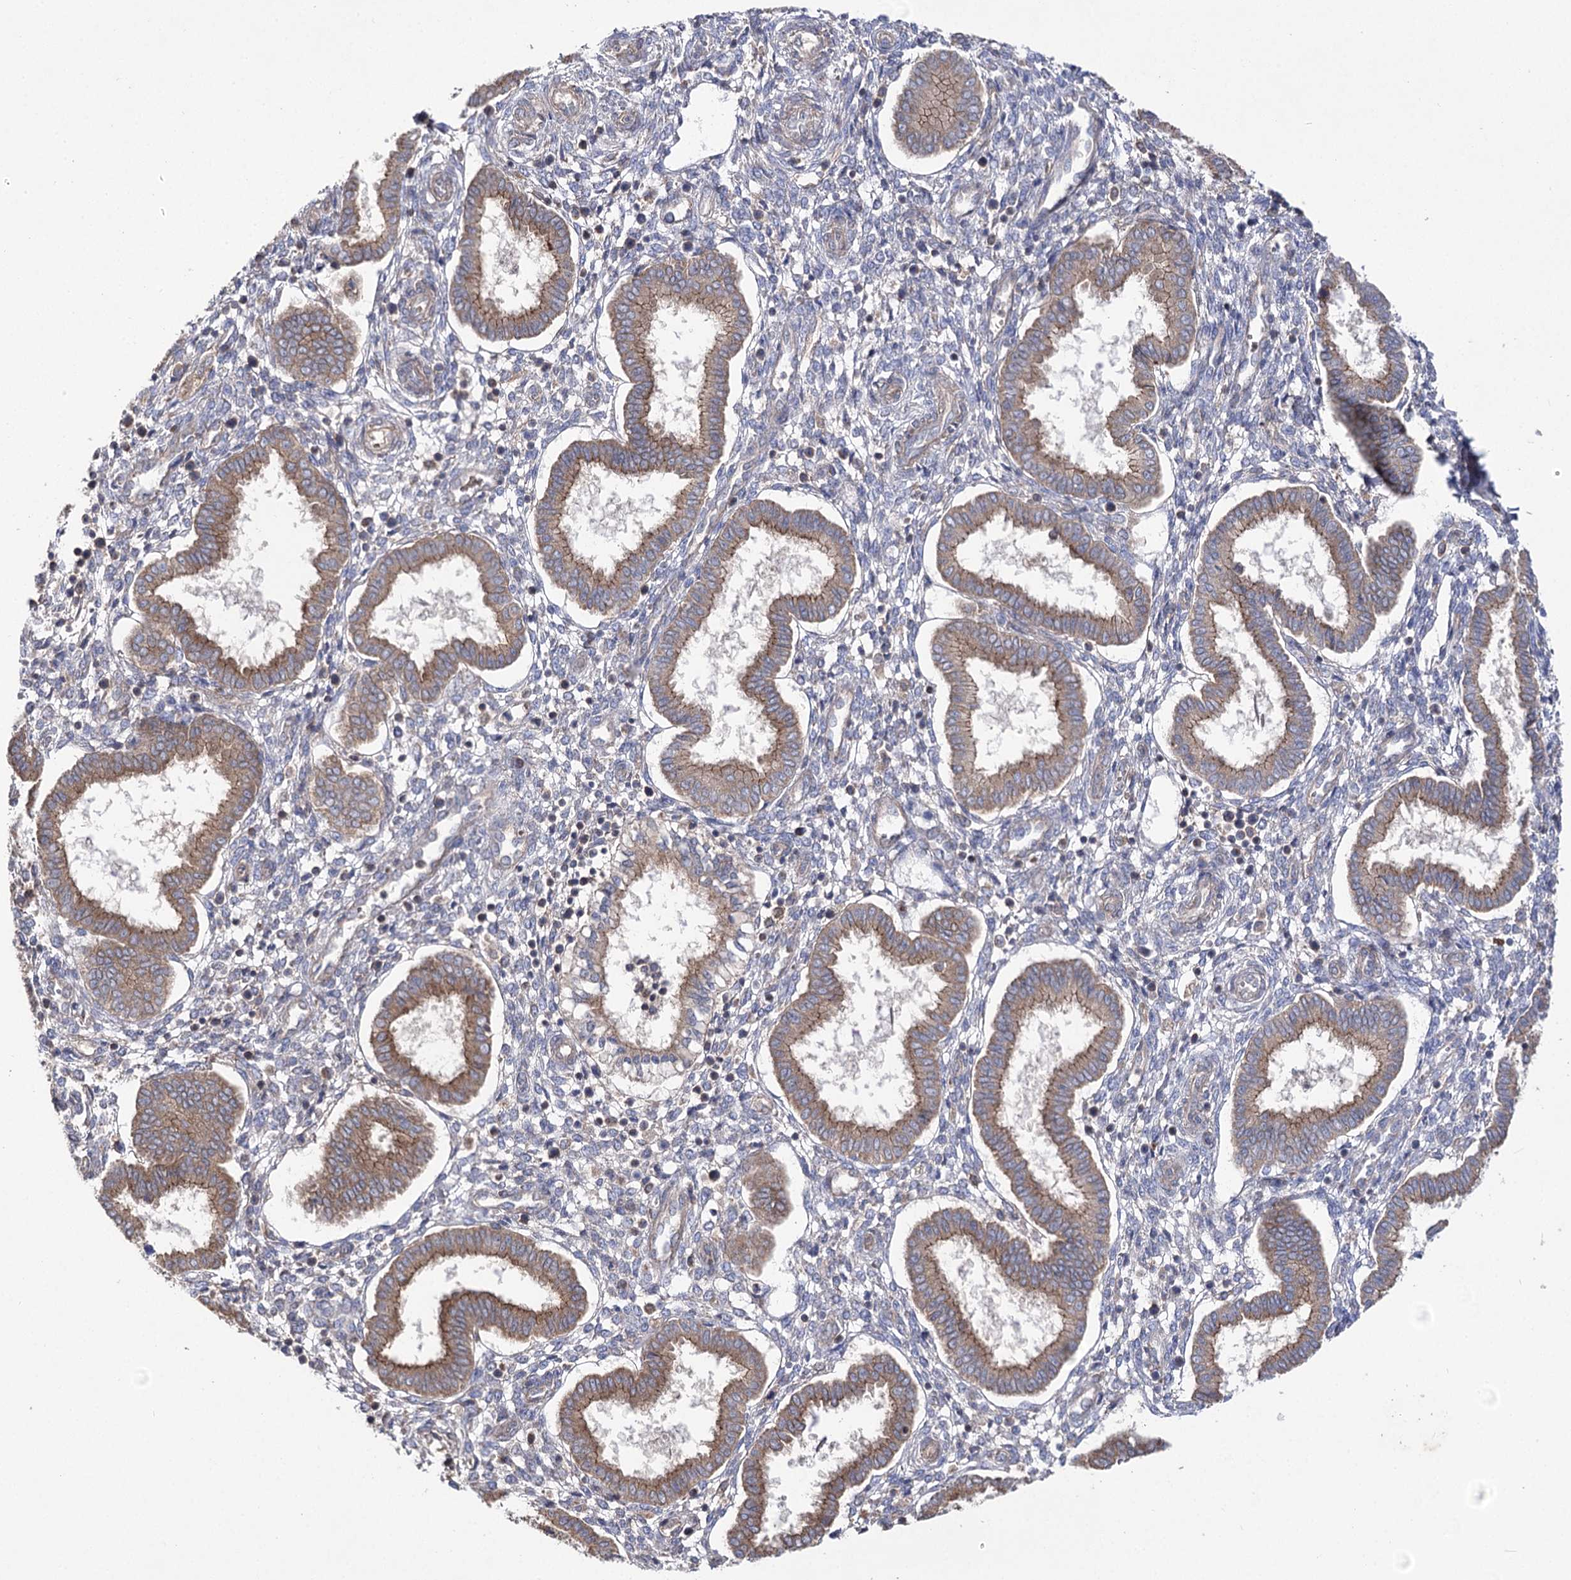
{"staining": {"intensity": "weak", "quantity": "<25%", "location": "cytoplasmic/membranous"}, "tissue": "endometrium", "cell_type": "Cells in endometrial stroma", "image_type": "normal", "snomed": [{"axis": "morphology", "description": "Normal tissue, NOS"}, {"axis": "topography", "description": "Endometrium"}], "caption": "Protein analysis of normal endometrium exhibits no significant expression in cells in endometrial stroma.", "gene": "AURKC", "patient": {"sex": "female", "age": 24}}